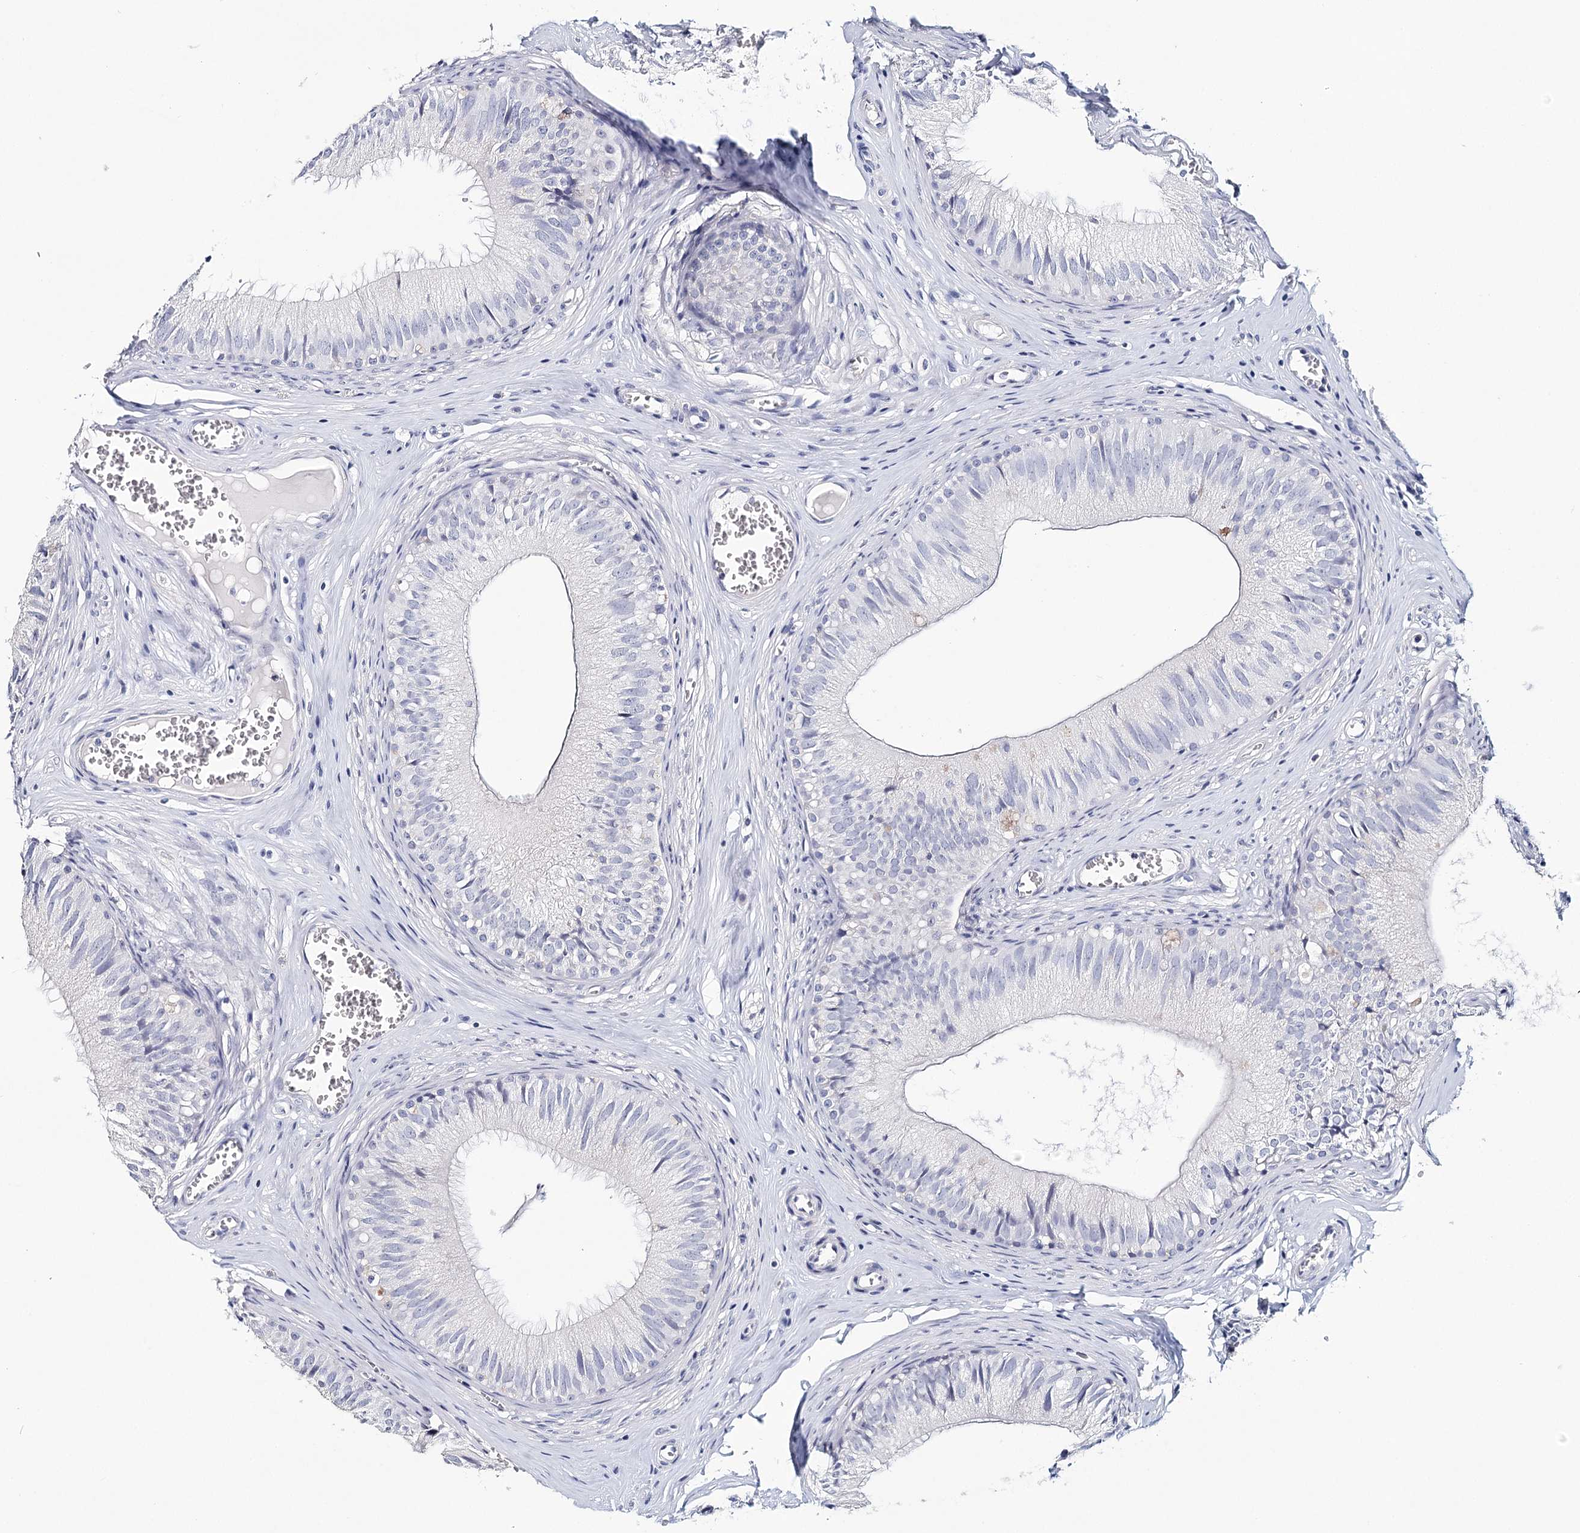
{"staining": {"intensity": "negative", "quantity": "none", "location": "none"}, "tissue": "epididymis", "cell_type": "Glandular cells", "image_type": "normal", "snomed": [{"axis": "morphology", "description": "Normal tissue, NOS"}, {"axis": "topography", "description": "Epididymis"}], "caption": "Immunohistochemistry (IHC) photomicrograph of benign epididymis: human epididymis stained with DAB exhibits no significant protein expression in glandular cells. Brightfield microscopy of immunohistochemistry (IHC) stained with DAB (3,3'-diaminobenzidine) (brown) and hematoxylin (blue), captured at high magnification.", "gene": "HSPA4L", "patient": {"sex": "male", "age": 36}}